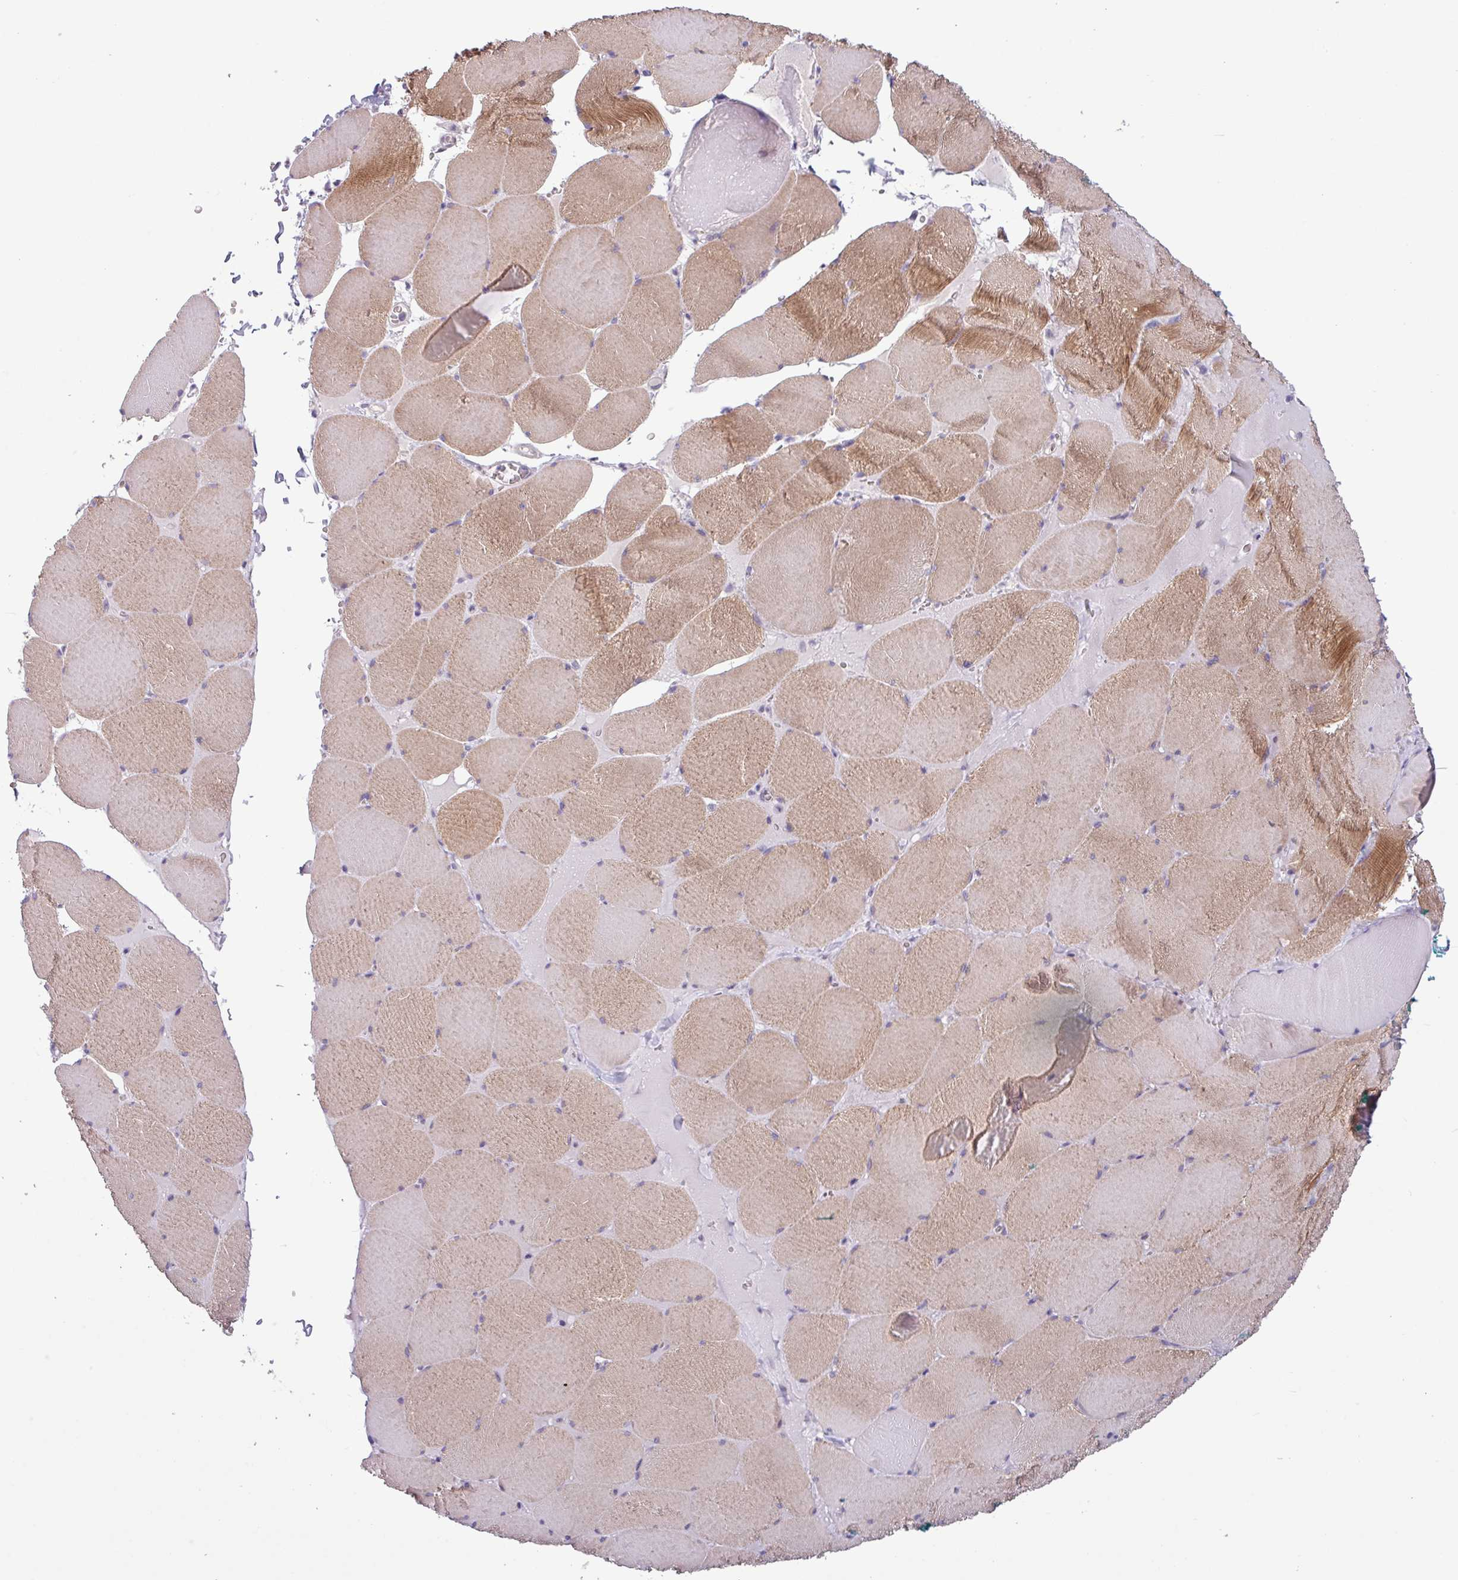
{"staining": {"intensity": "moderate", "quantity": "25%-75%", "location": "cytoplasmic/membranous"}, "tissue": "skeletal muscle", "cell_type": "Myocytes", "image_type": "normal", "snomed": [{"axis": "morphology", "description": "Normal tissue, NOS"}, {"axis": "topography", "description": "Skeletal muscle"}, {"axis": "topography", "description": "Head-Neck"}], "caption": "Myocytes demonstrate medium levels of moderate cytoplasmic/membranous staining in approximately 25%-75% of cells in benign human skeletal muscle. (DAB (3,3'-diaminobenzidine) = brown stain, brightfield microscopy at high magnification).", "gene": "C20orf27", "patient": {"sex": "male", "age": 66}}